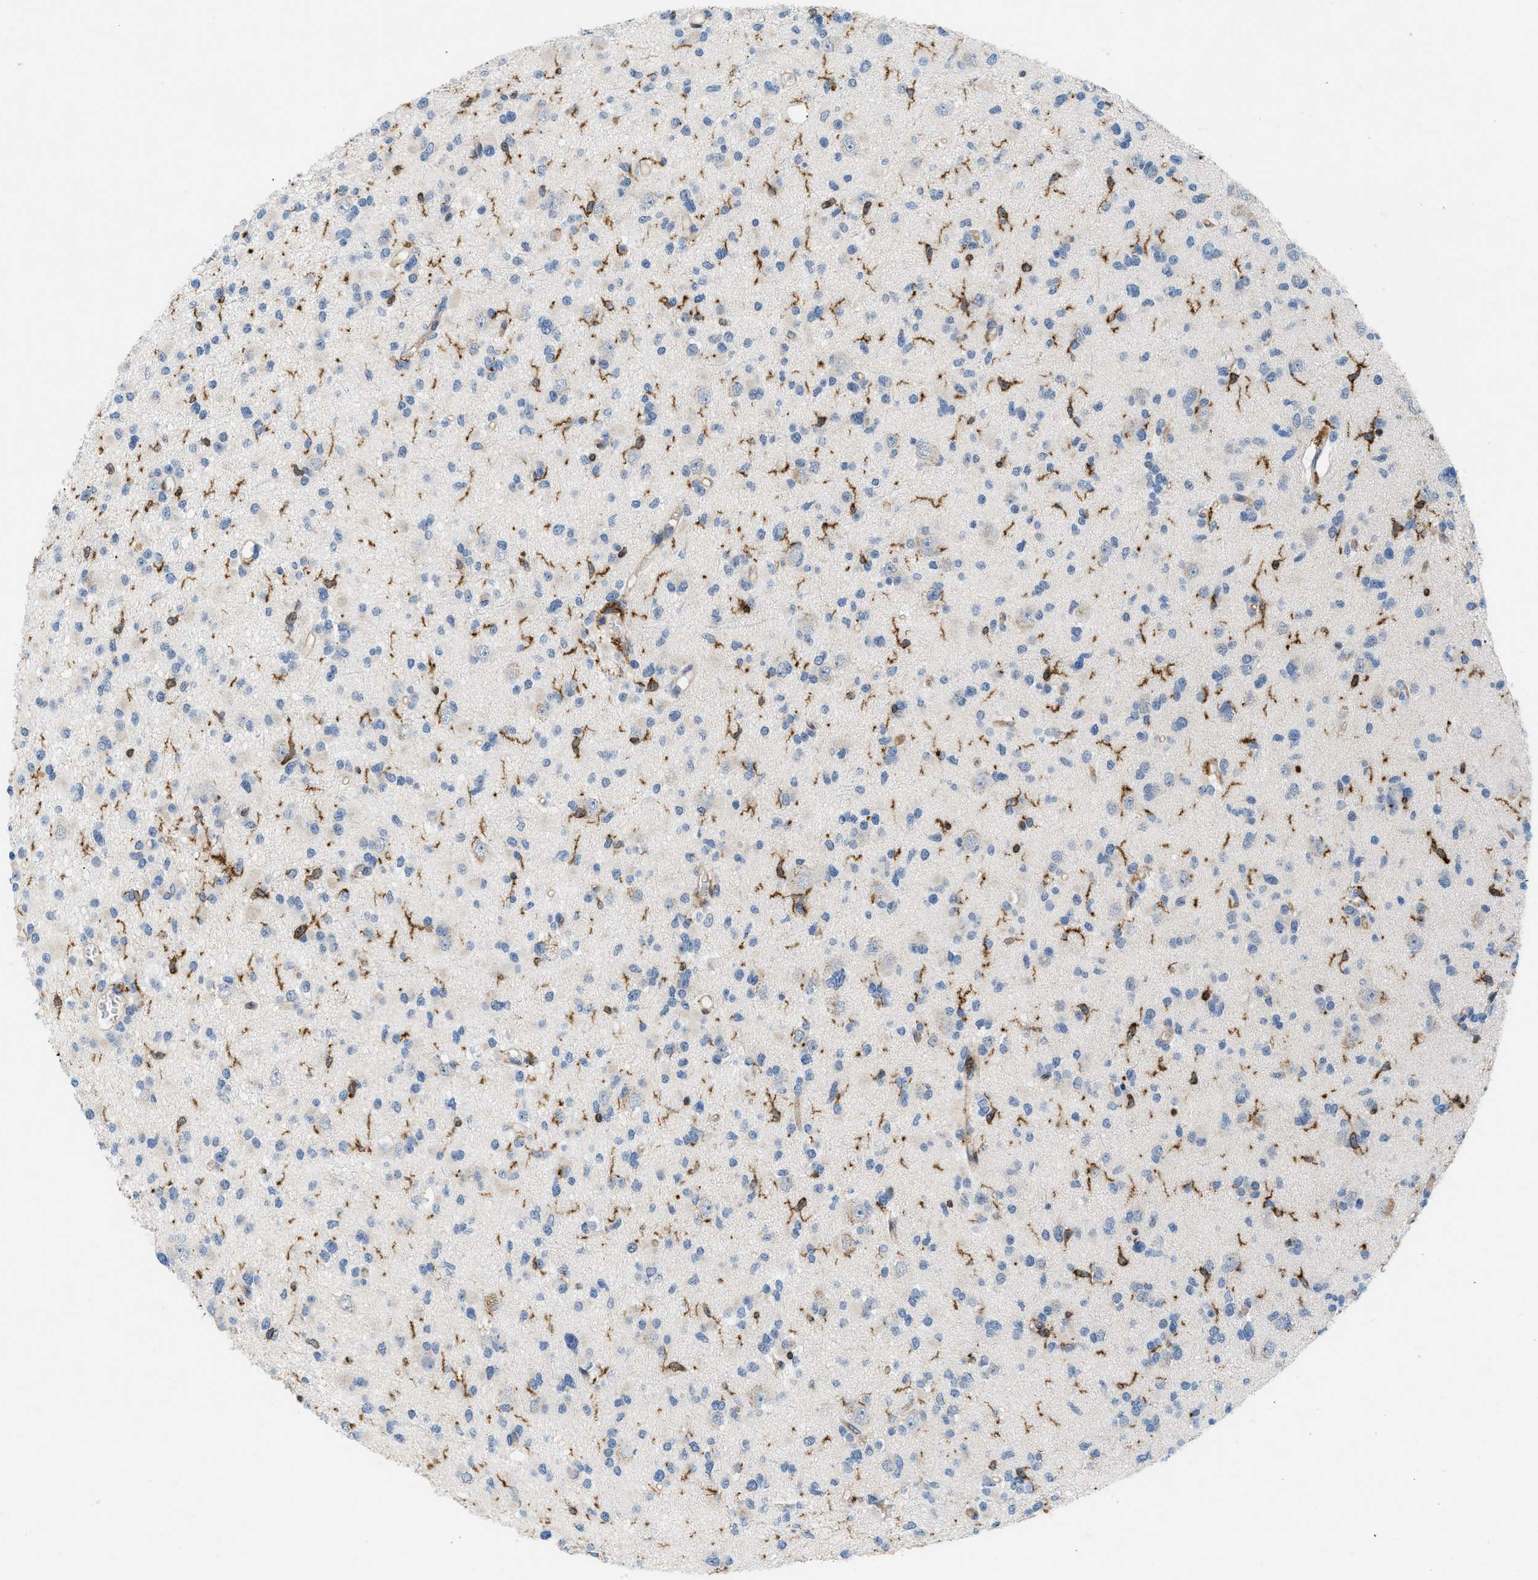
{"staining": {"intensity": "negative", "quantity": "none", "location": "none"}, "tissue": "glioma", "cell_type": "Tumor cells", "image_type": "cancer", "snomed": [{"axis": "morphology", "description": "Glioma, malignant, Low grade"}, {"axis": "topography", "description": "Brain"}], "caption": "Immunohistochemistry (IHC) photomicrograph of glioma stained for a protein (brown), which exhibits no staining in tumor cells.", "gene": "INPP5D", "patient": {"sex": "female", "age": 22}}